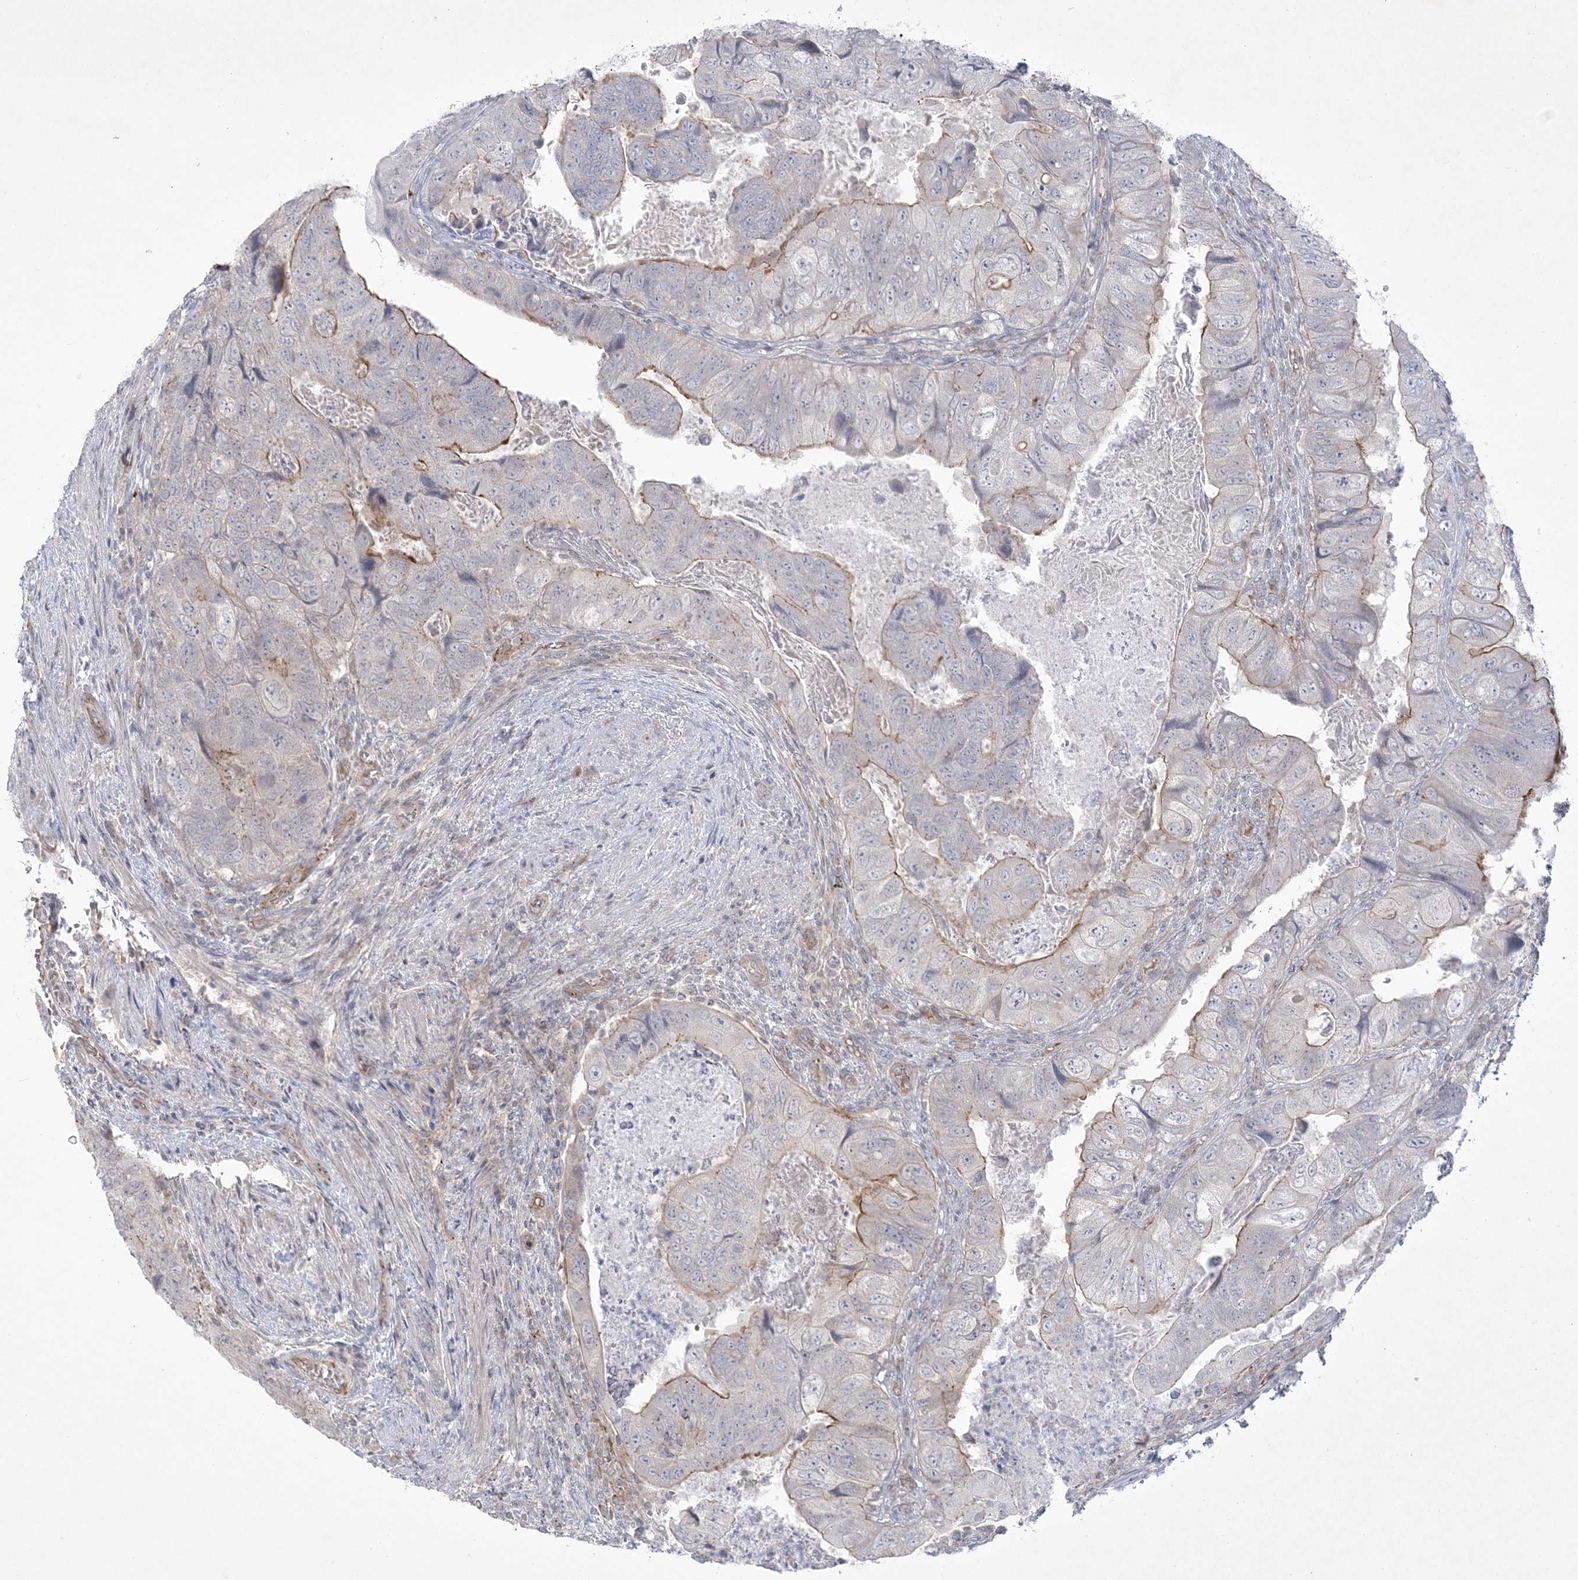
{"staining": {"intensity": "moderate", "quantity": "<25%", "location": "cytoplasmic/membranous"}, "tissue": "colorectal cancer", "cell_type": "Tumor cells", "image_type": "cancer", "snomed": [{"axis": "morphology", "description": "Adenocarcinoma, NOS"}, {"axis": "topography", "description": "Rectum"}], "caption": "Immunohistochemistry (DAB) staining of human adenocarcinoma (colorectal) demonstrates moderate cytoplasmic/membranous protein positivity in approximately <25% of tumor cells. The staining is performed using DAB (3,3'-diaminobenzidine) brown chromogen to label protein expression. The nuclei are counter-stained blue using hematoxylin.", "gene": "ADAMTS12", "patient": {"sex": "male", "age": 63}}